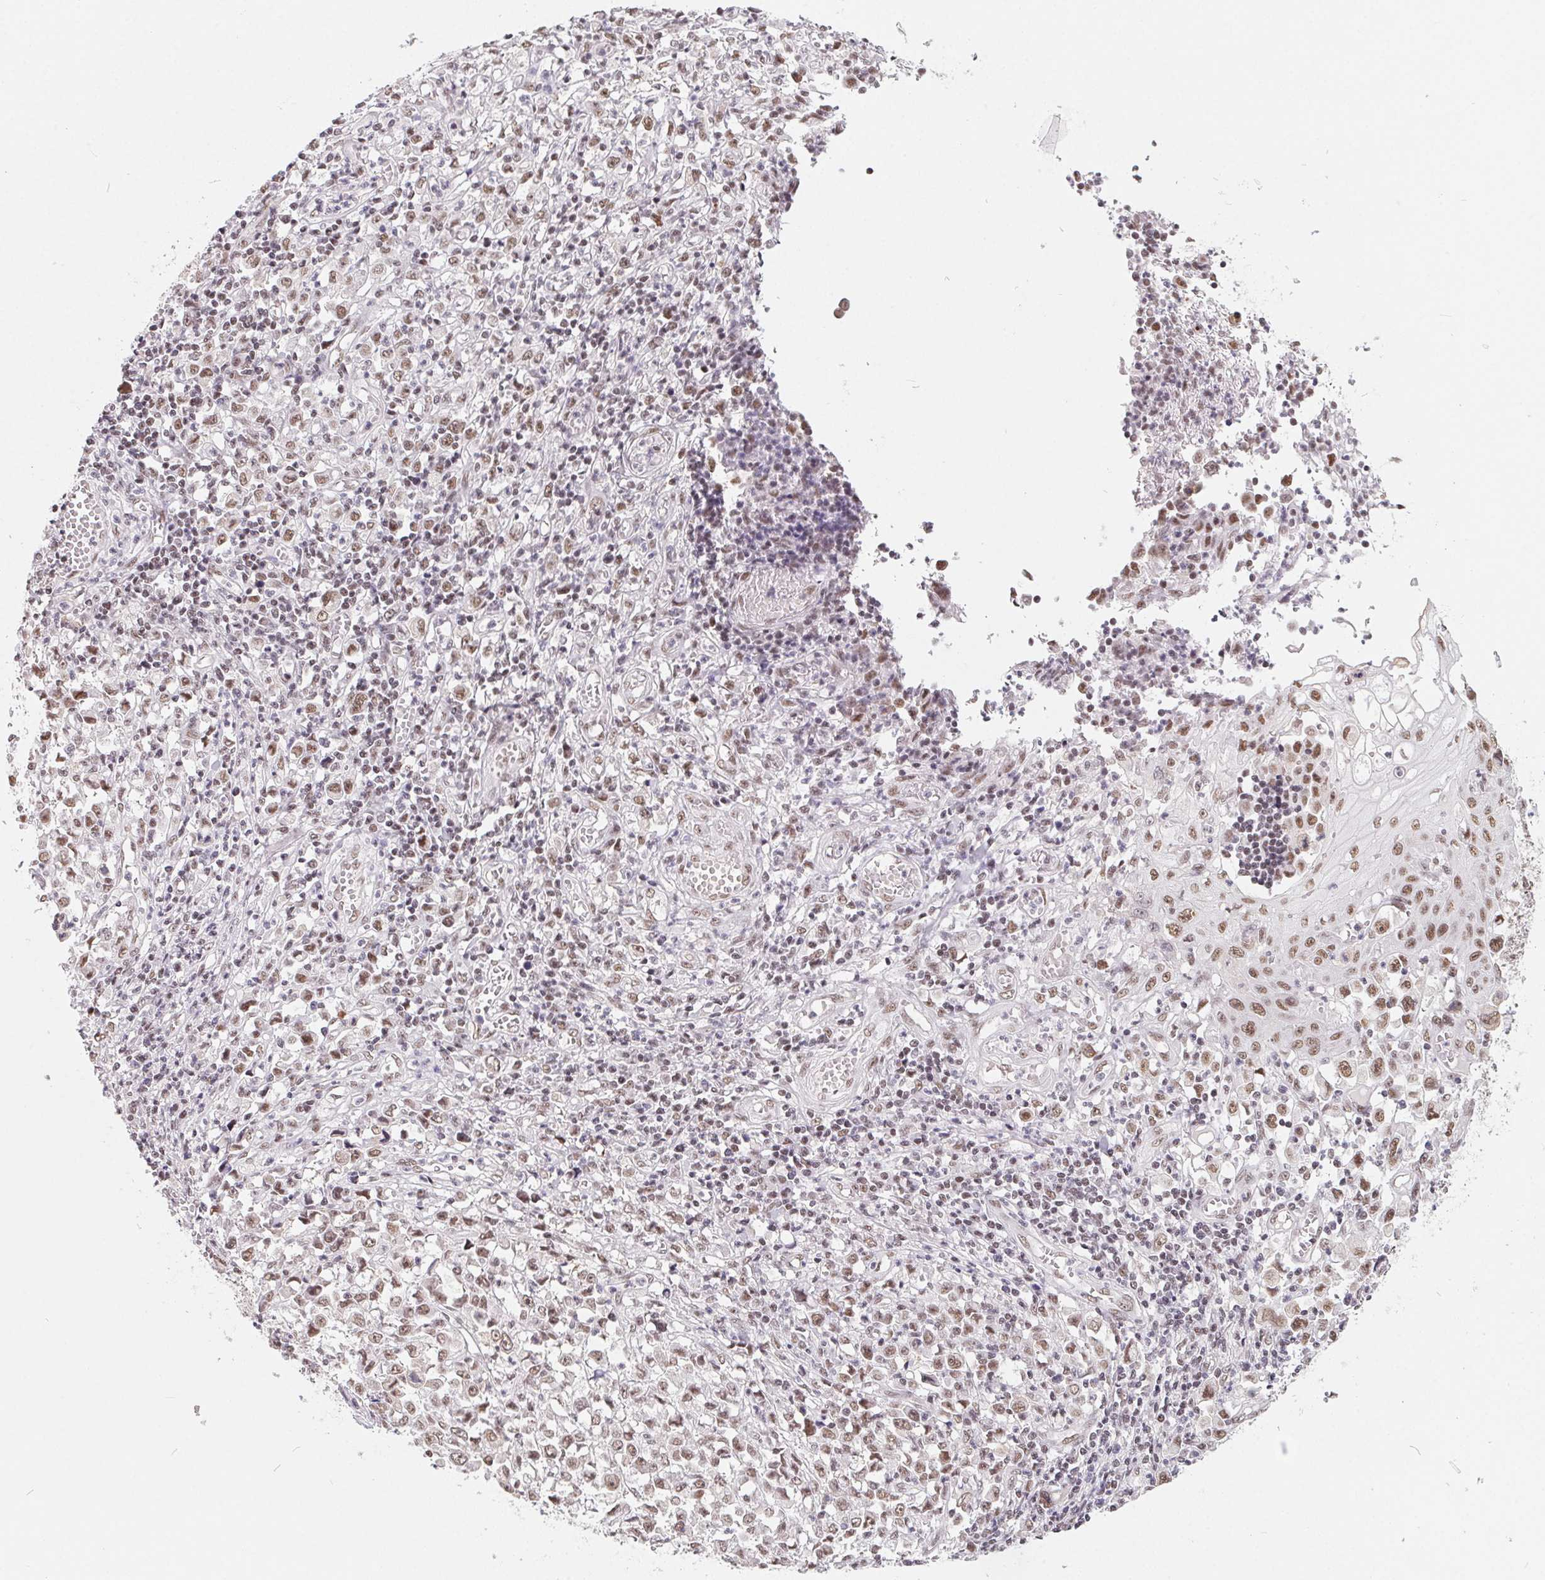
{"staining": {"intensity": "moderate", "quantity": "25%-75%", "location": "nuclear"}, "tissue": "stomach cancer", "cell_type": "Tumor cells", "image_type": "cancer", "snomed": [{"axis": "morphology", "description": "Adenocarcinoma, NOS"}, {"axis": "topography", "description": "Stomach, upper"}], "caption": "Tumor cells reveal moderate nuclear staining in approximately 25%-75% of cells in adenocarcinoma (stomach).", "gene": "TCERG1", "patient": {"sex": "male", "age": 70}}